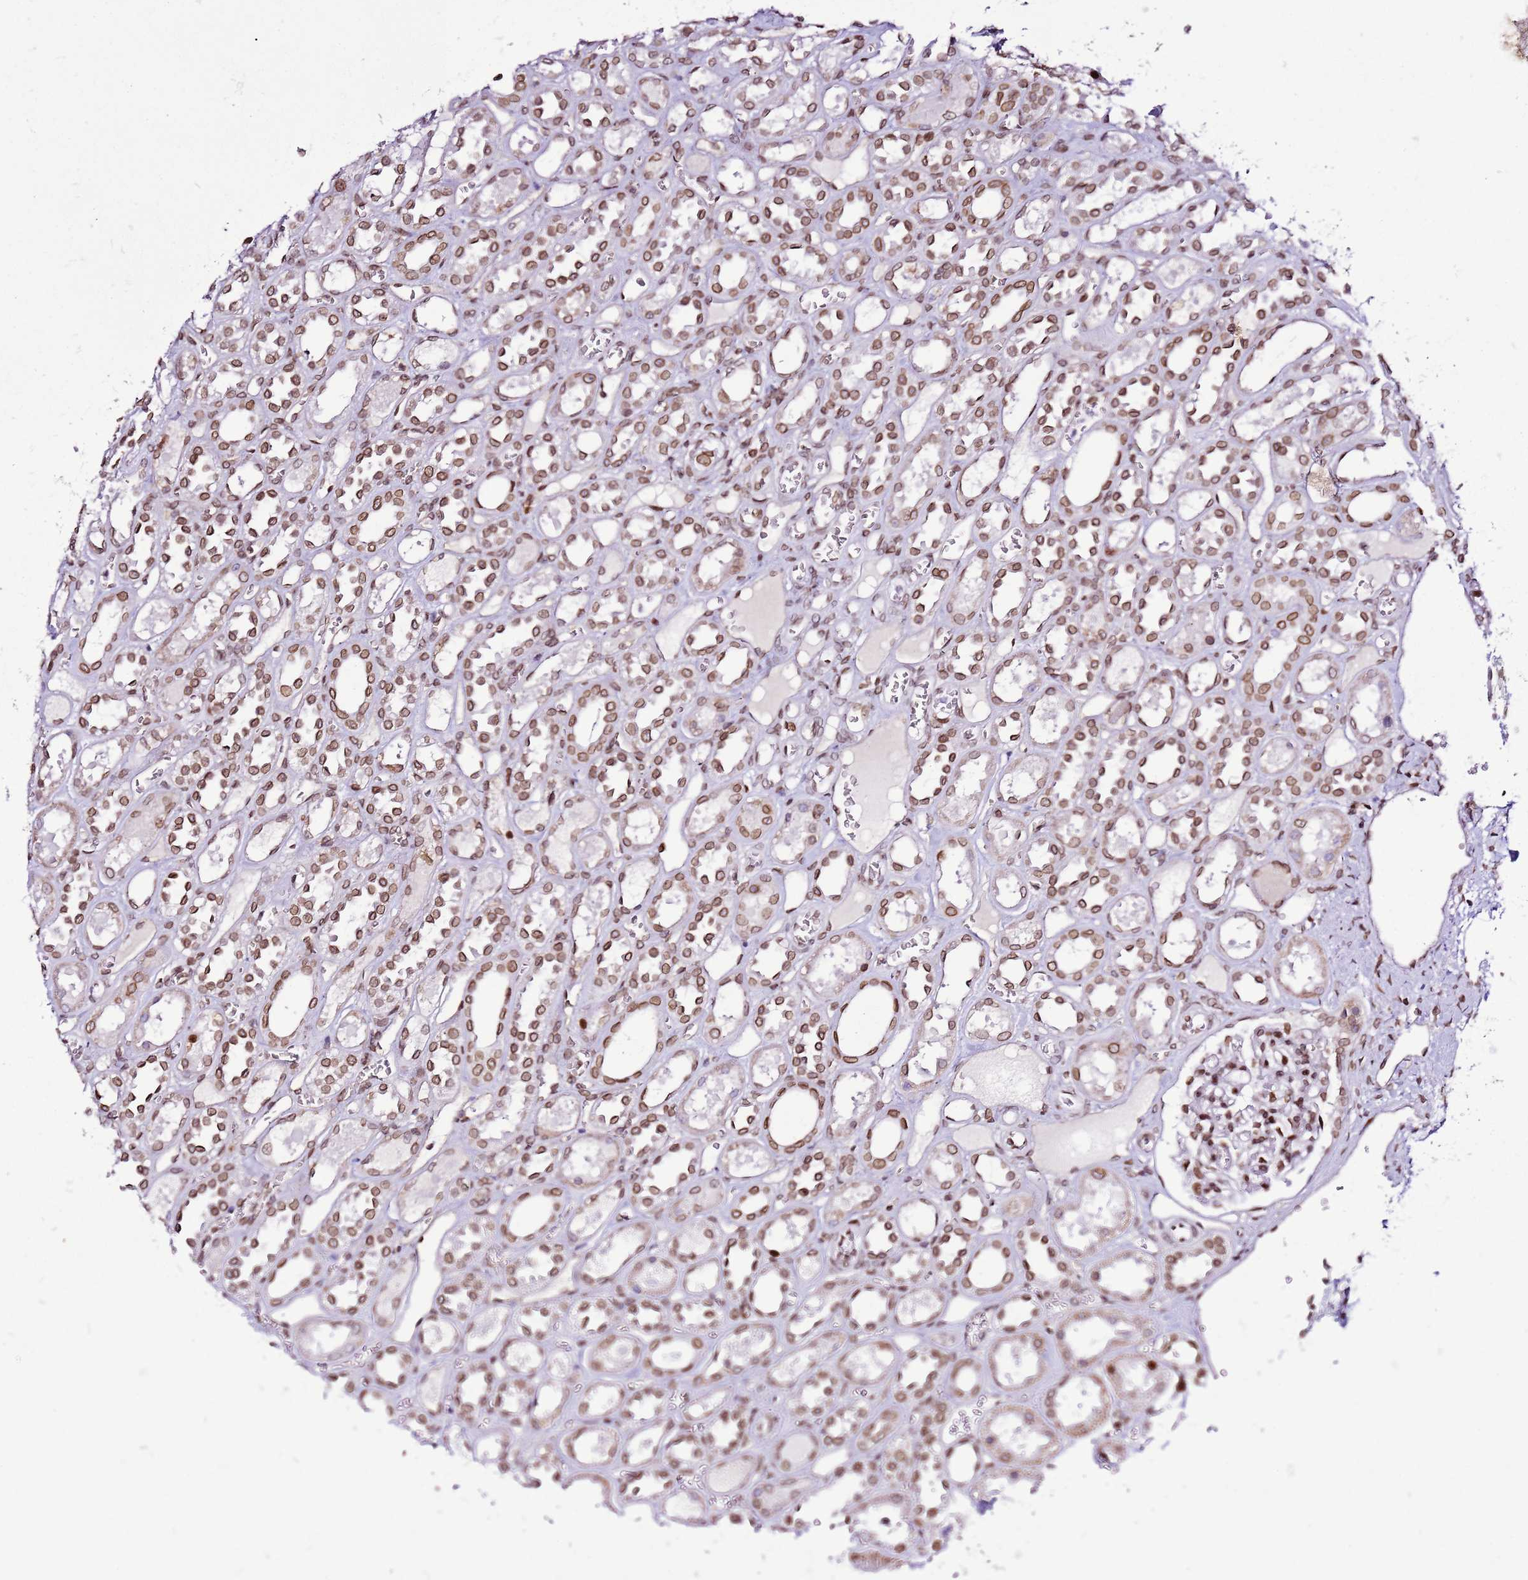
{"staining": {"intensity": "strong", "quantity": "25%-75%", "location": "nuclear"}, "tissue": "kidney", "cell_type": "Cells in glomeruli", "image_type": "normal", "snomed": [{"axis": "morphology", "description": "Normal tissue, NOS"}, {"axis": "topography", "description": "Kidney"}], "caption": "Immunohistochemical staining of unremarkable kidney exhibits high levels of strong nuclear staining in about 25%-75% of cells in glomeruli. (IHC, brightfield microscopy, high magnification).", "gene": "POU6F1", "patient": {"sex": "female", "age": 41}}